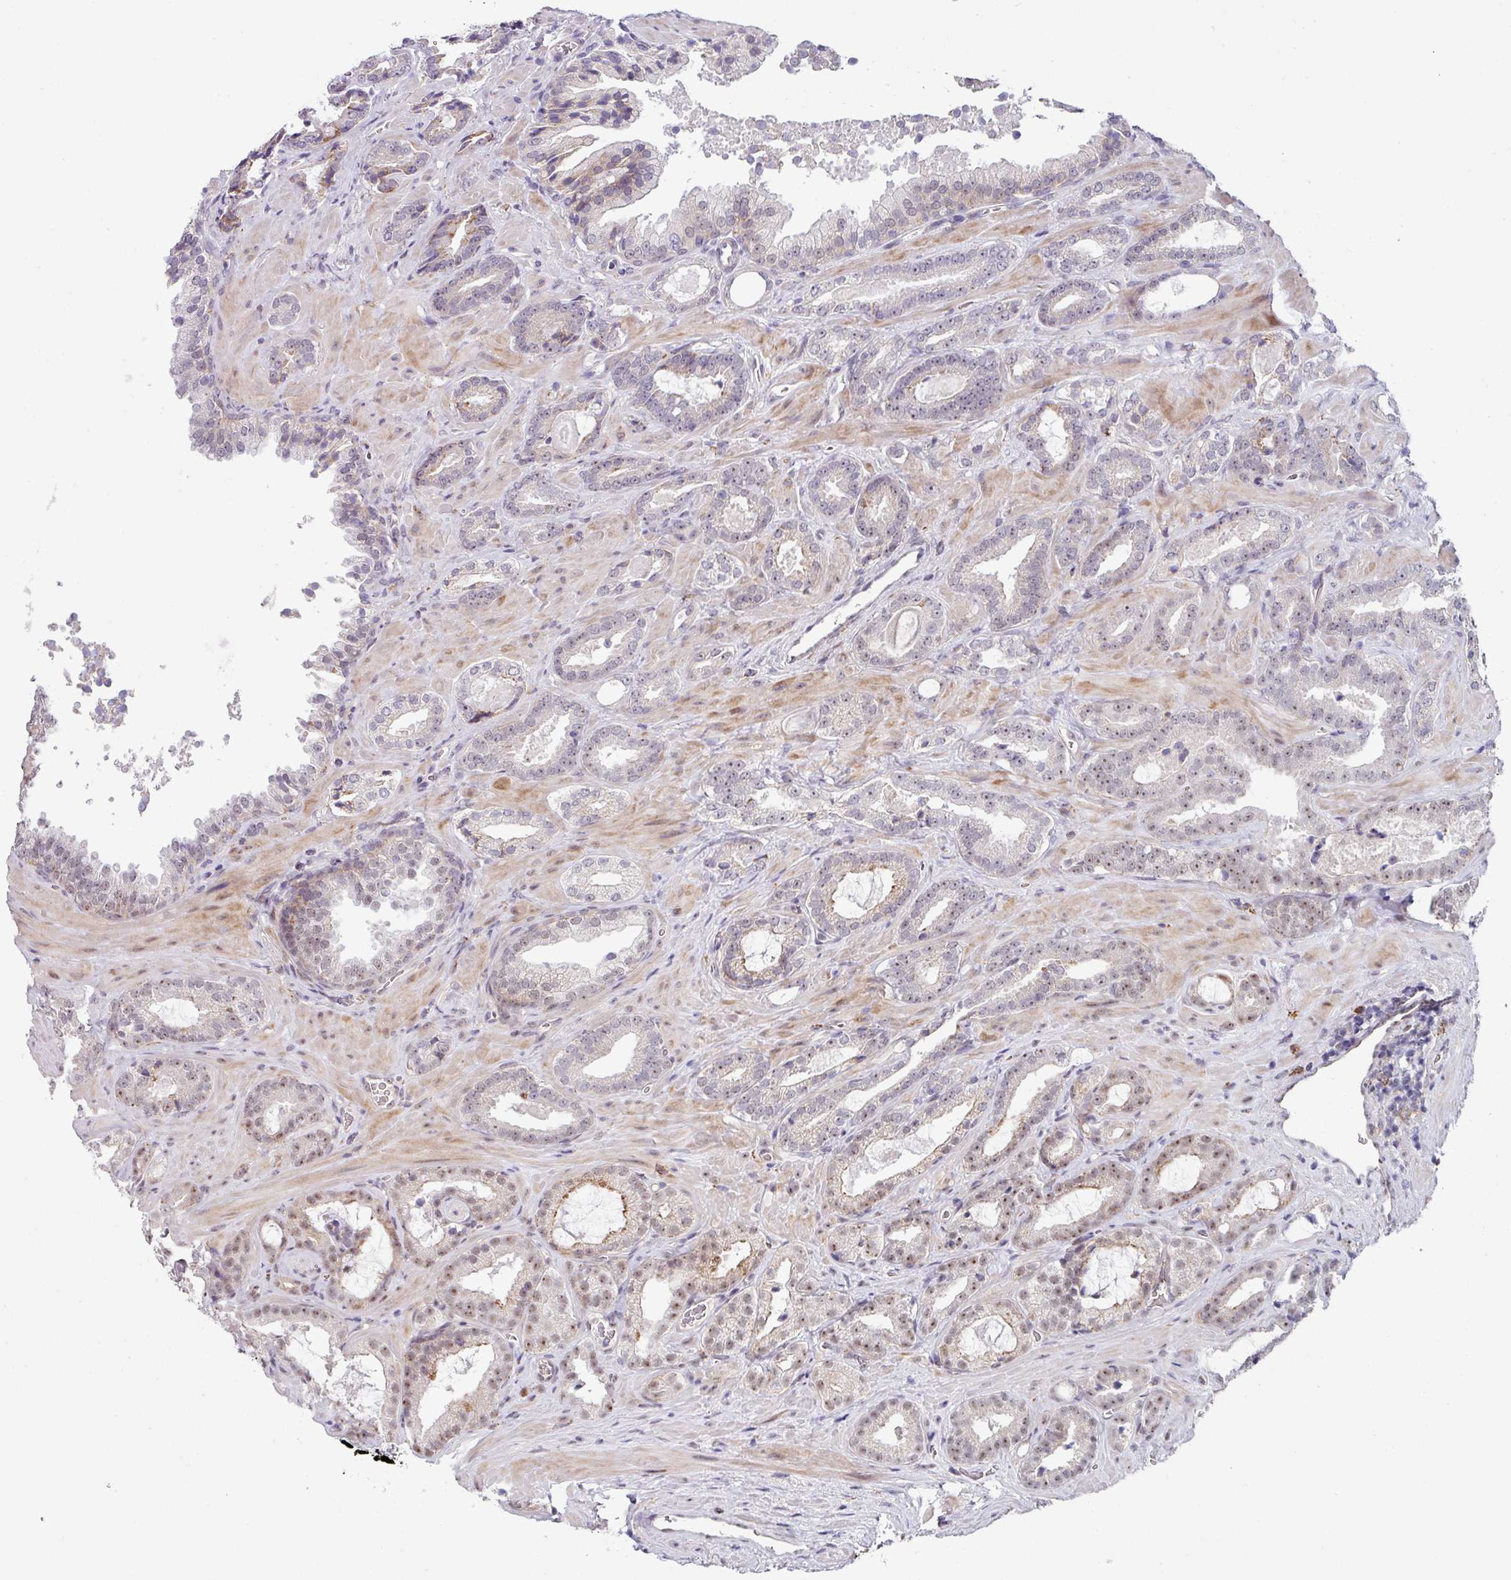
{"staining": {"intensity": "weak", "quantity": "25%-75%", "location": "cytoplasmic/membranous,nuclear"}, "tissue": "prostate cancer", "cell_type": "Tumor cells", "image_type": "cancer", "snomed": [{"axis": "morphology", "description": "Adenocarcinoma, Low grade"}, {"axis": "topography", "description": "Prostate"}], "caption": "Brown immunohistochemical staining in human prostate low-grade adenocarcinoma reveals weak cytoplasmic/membranous and nuclear expression in about 25%-75% of tumor cells.", "gene": "BMS1", "patient": {"sex": "male", "age": 62}}